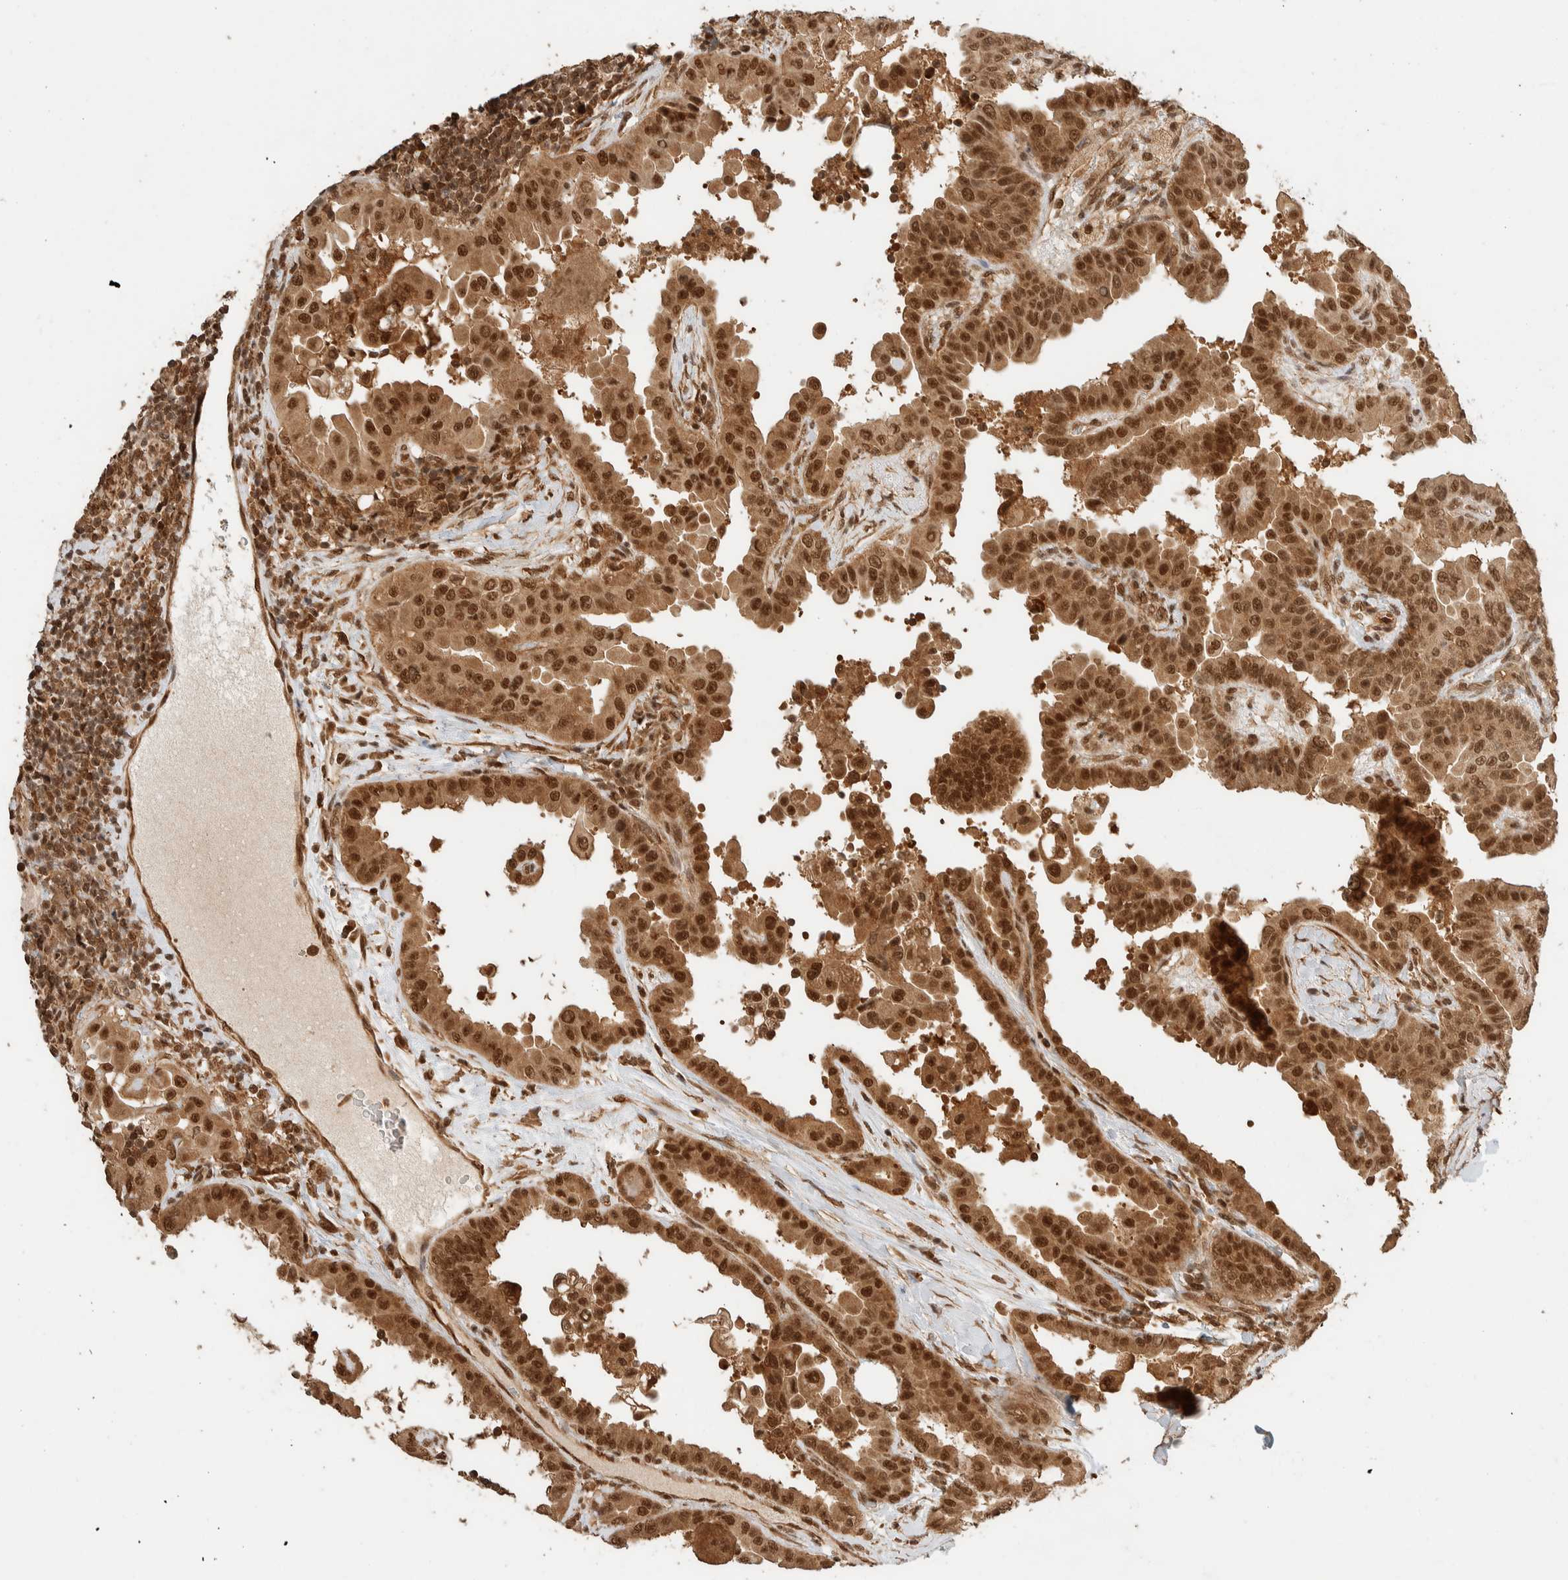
{"staining": {"intensity": "strong", "quantity": ">75%", "location": "cytoplasmic/membranous,nuclear"}, "tissue": "thyroid cancer", "cell_type": "Tumor cells", "image_type": "cancer", "snomed": [{"axis": "morphology", "description": "Papillary adenocarcinoma, NOS"}, {"axis": "topography", "description": "Thyroid gland"}], "caption": "Protein expression analysis of human papillary adenocarcinoma (thyroid) reveals strong cytoplasmic/membranous and nuclear positivity in about >75% of tumor cells. (IHC, brightfield microscopy, high magnification).", "gene": "ZBTB2", "patient": {"sex": "male", "age": 33}}